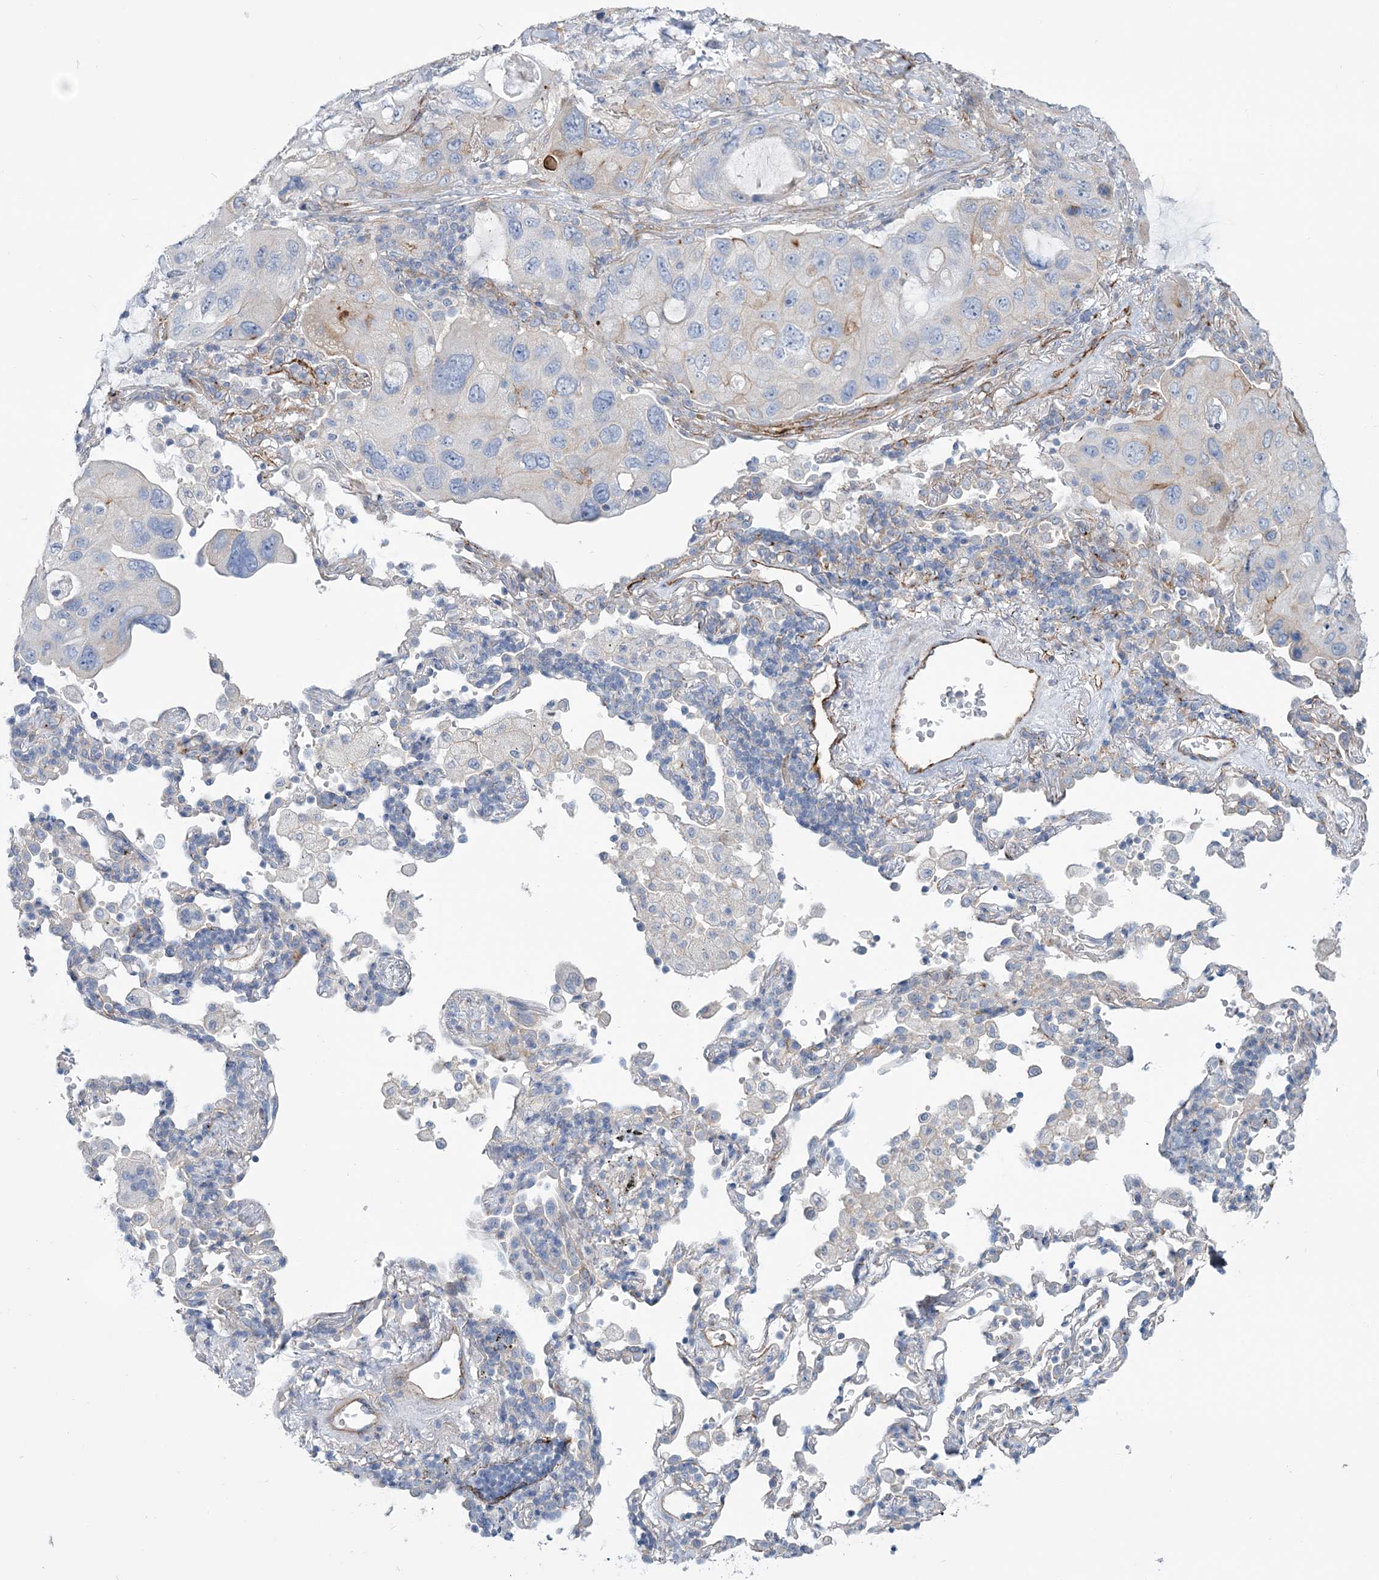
{"staining": {"intensity": "negative", "quantity": "none", "location": "none"}, "tissue": "lung cancer", "cell_type": "Tumor cells", "image_type": "cancer", "snomed": [{"axis": "morphology", "description": "Squamous cell carcinoma, NOS"}, {"axis": "topography", "description": "Lung"}], "caption": "The histopathology image exhibits no staining of tumor cells in lung squamous cell carcinoma. (Brightfield microscopy of DAB immunohistochemistry at high magnification).", "gene": "RAB11FIP5", "patient": {"sex": "female", "age": 73}}